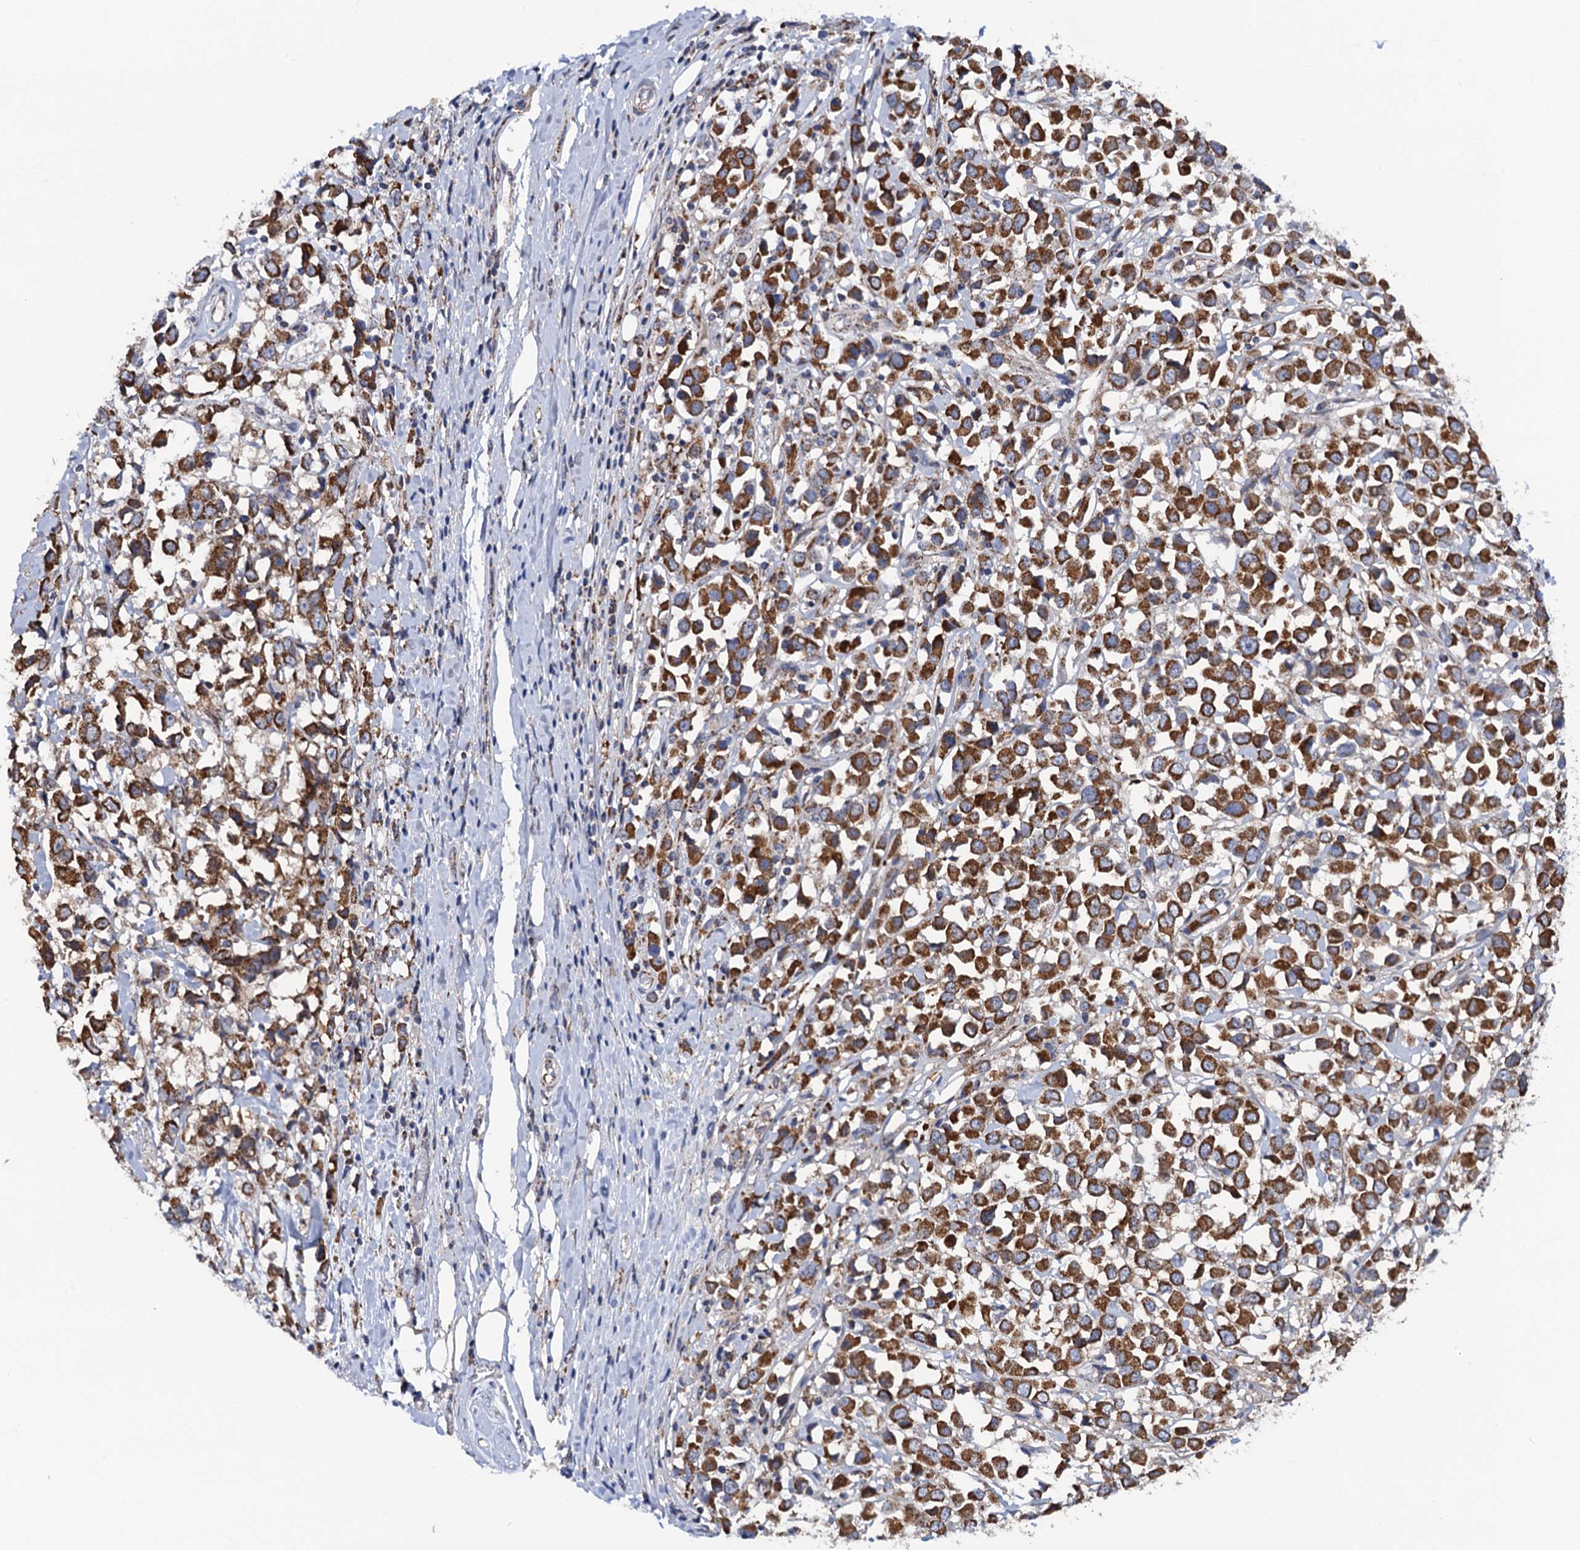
{"staining": {"intensity": "moderate", "quantity": ">75%", "location": "cytoplasmic/membranous"}, "tissue": "breast cancer", "cell_type": "Tumor cells", "image_type": "cancer", "snomed": [{"axis": "morphology", "description": "Duct carcinoma"}, {"axis": "topography", "description": "Breast"}], "caption": "The immunohistochemical stain labels moderate cytoplasmic/membranous positivity in tumor cells of invasive ductal carcinoma (breast) tissue.", "gene": "PTCD3", "patient": {"sex": "female", "age": 61}}